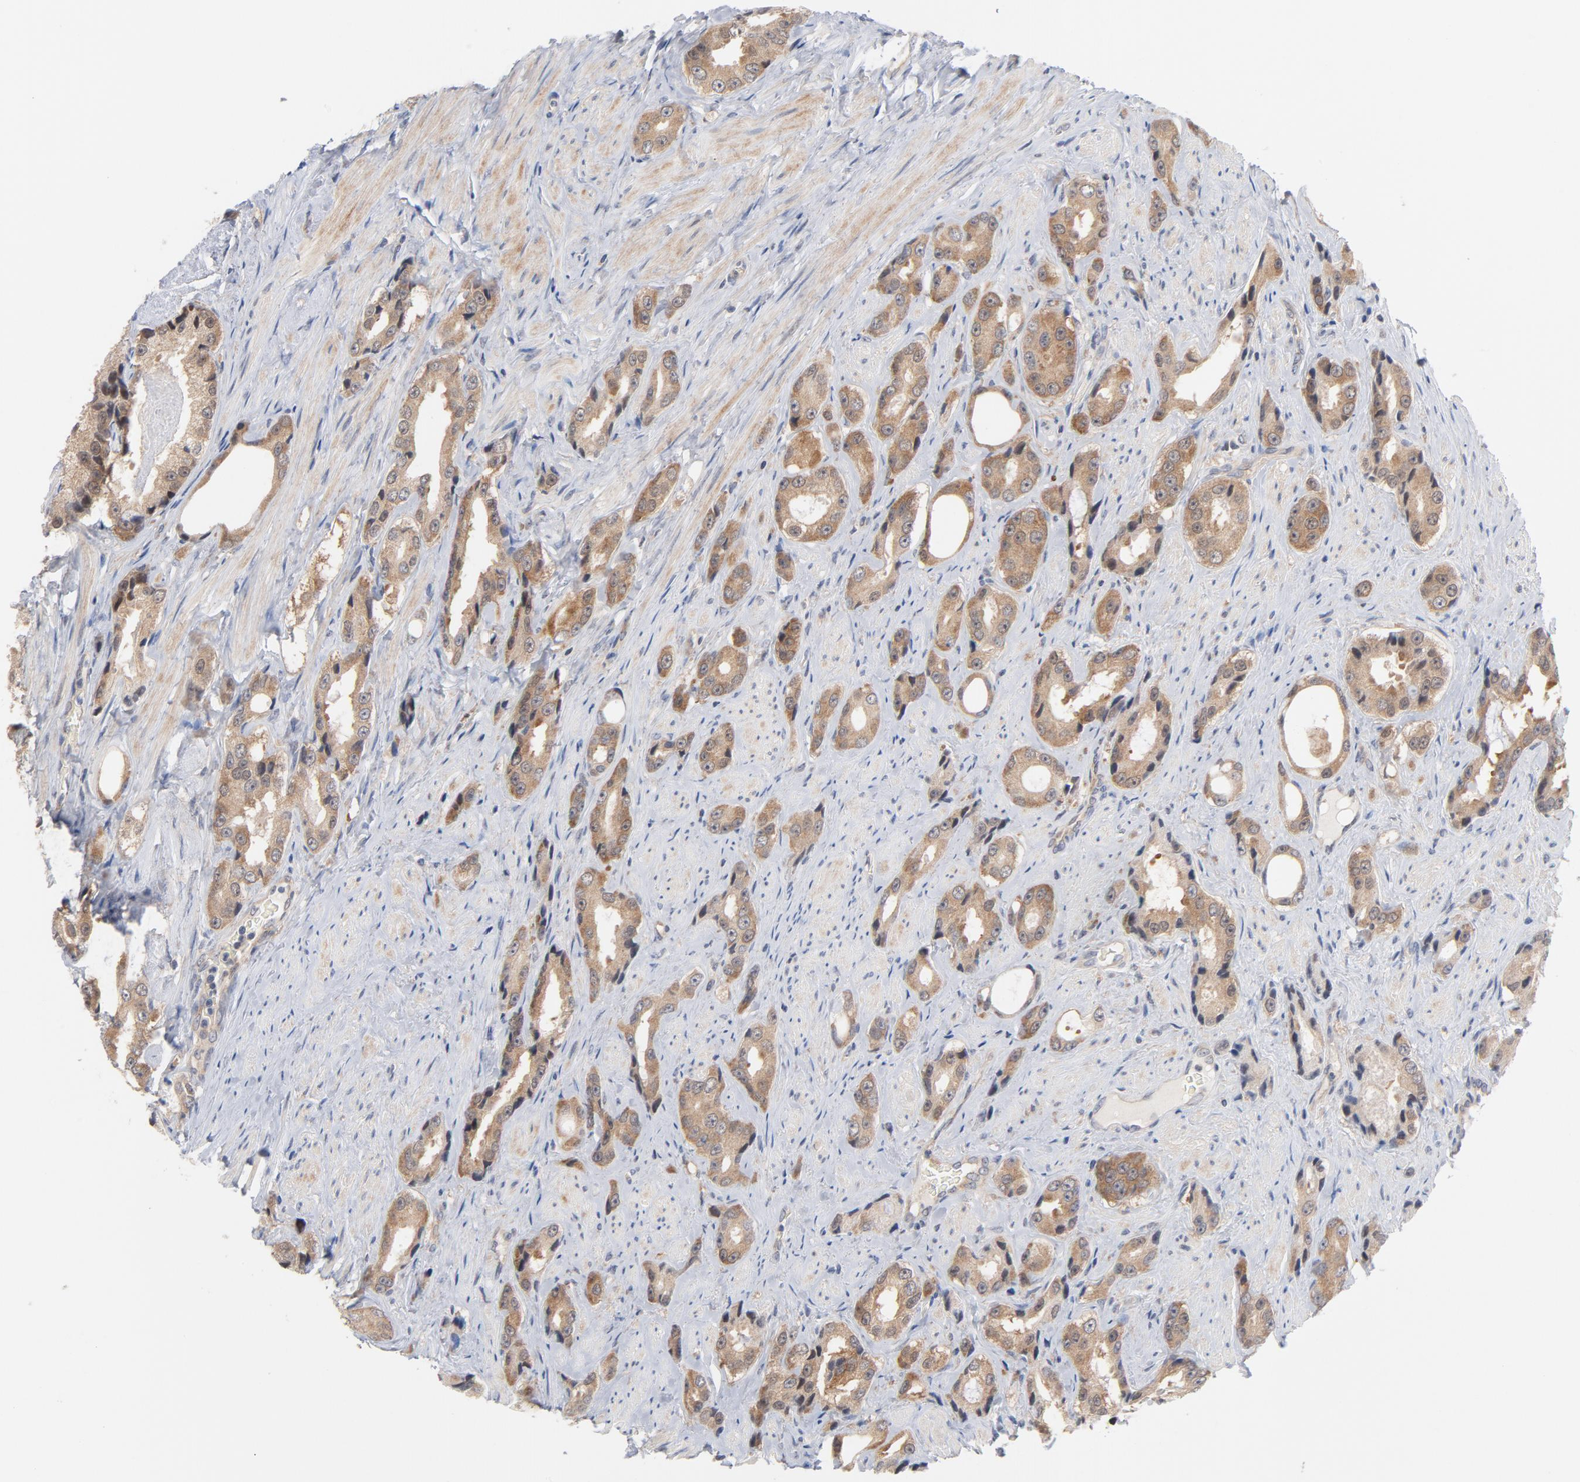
{"staining": {"intensity": "moderate", "quantity": ">75%", "location": "cytoplasmic/membranous"}, "tissue": "prostate cancer", "cell_type": "Tumor cells", "image_type": "cancer", "snomed": [{"axis": "morphology", "description": "Adenocarcinoma, Medium grade"}, {"axis": "topography", "description": "Prostate"}], "caption": "Moderate cytoplasmic/membranous staining for a protein is seen in about >75% of tumor cells of adenocarcinoma (medium-grade) (prostate) using IHC.", "gene": "UBL4A", "patient": {"sex": "male", "age": 60}}